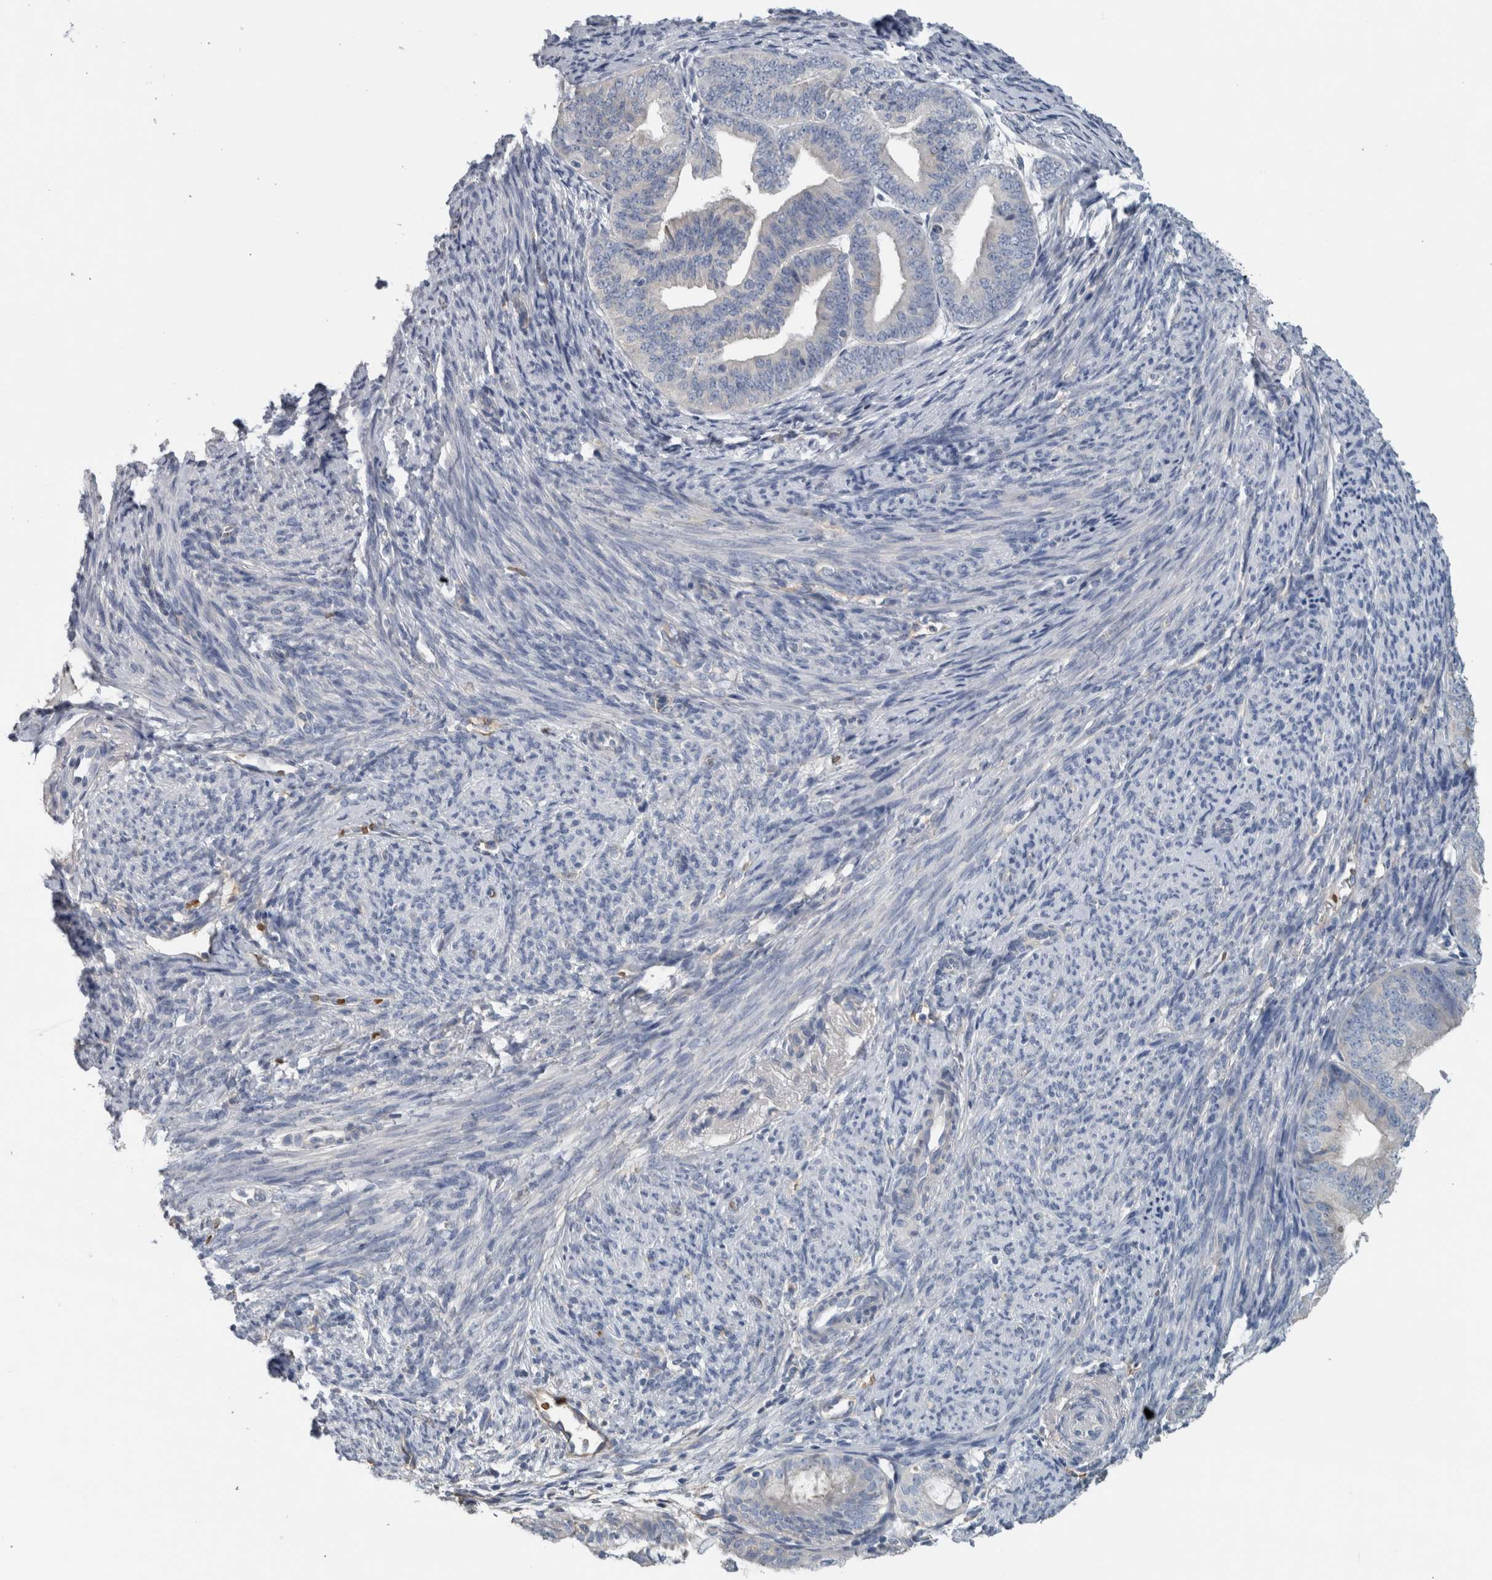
{"staining": {"intensity": "negative", "quantity": "none", "location": "none"}, "tissue": "endometrial cancer", "cell_type": "Tumor cells", "image_type": "cancer", "snomed": [{"axis": "morphology", "description": "Adenocarcinoma, NOS"}, {"axis": "topography", "description": "Endometrium"}], "caption": "Immunohistochemical staining of human endometrial cancer (adenocarcinoma) reveals no significant expression in tumor cells.", "gene": "SH3GL2", "patient": {"sex": "female", "age": 63}}